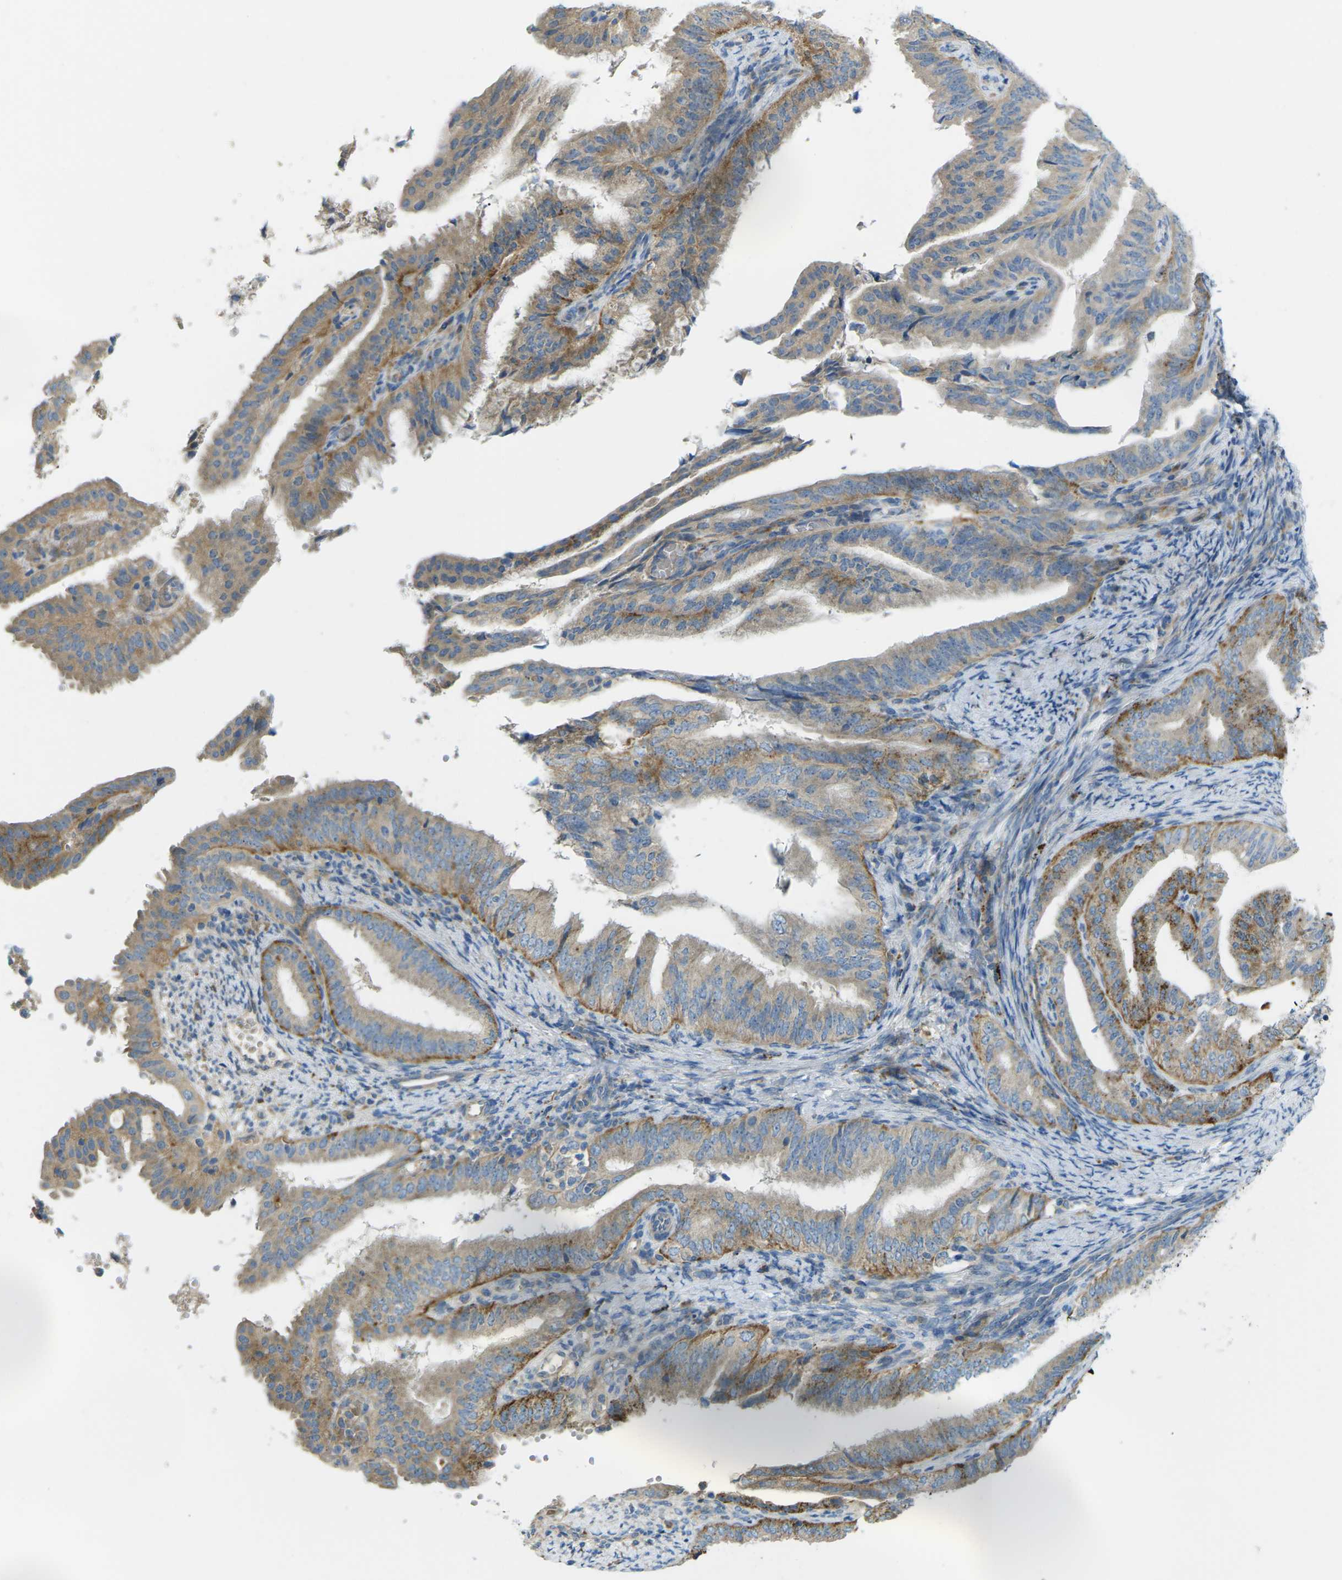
{"staining": {"intensity": "moderate", "quantity": "25%-75%", "location": "cytoplasmic/membranous"}, "tissue": "endometrial cancer", "cell_type": "Tumor cells", "image_type": "cancer", "snomed": [{"axis": "morphology", "description": "Adenocarcinoma, NOS"}, {"axis": "topography", "description": "Endometrium"}], "caption": "This image shows immunohistochemistry staining of endometrial cancer (adenocarcinoma), with medium moderate cytoplasmic/membranous staining in about 25%-75% of tumor cells.", "gene": "MYLK4", "patient": {"sex": "female", "age": 58}}